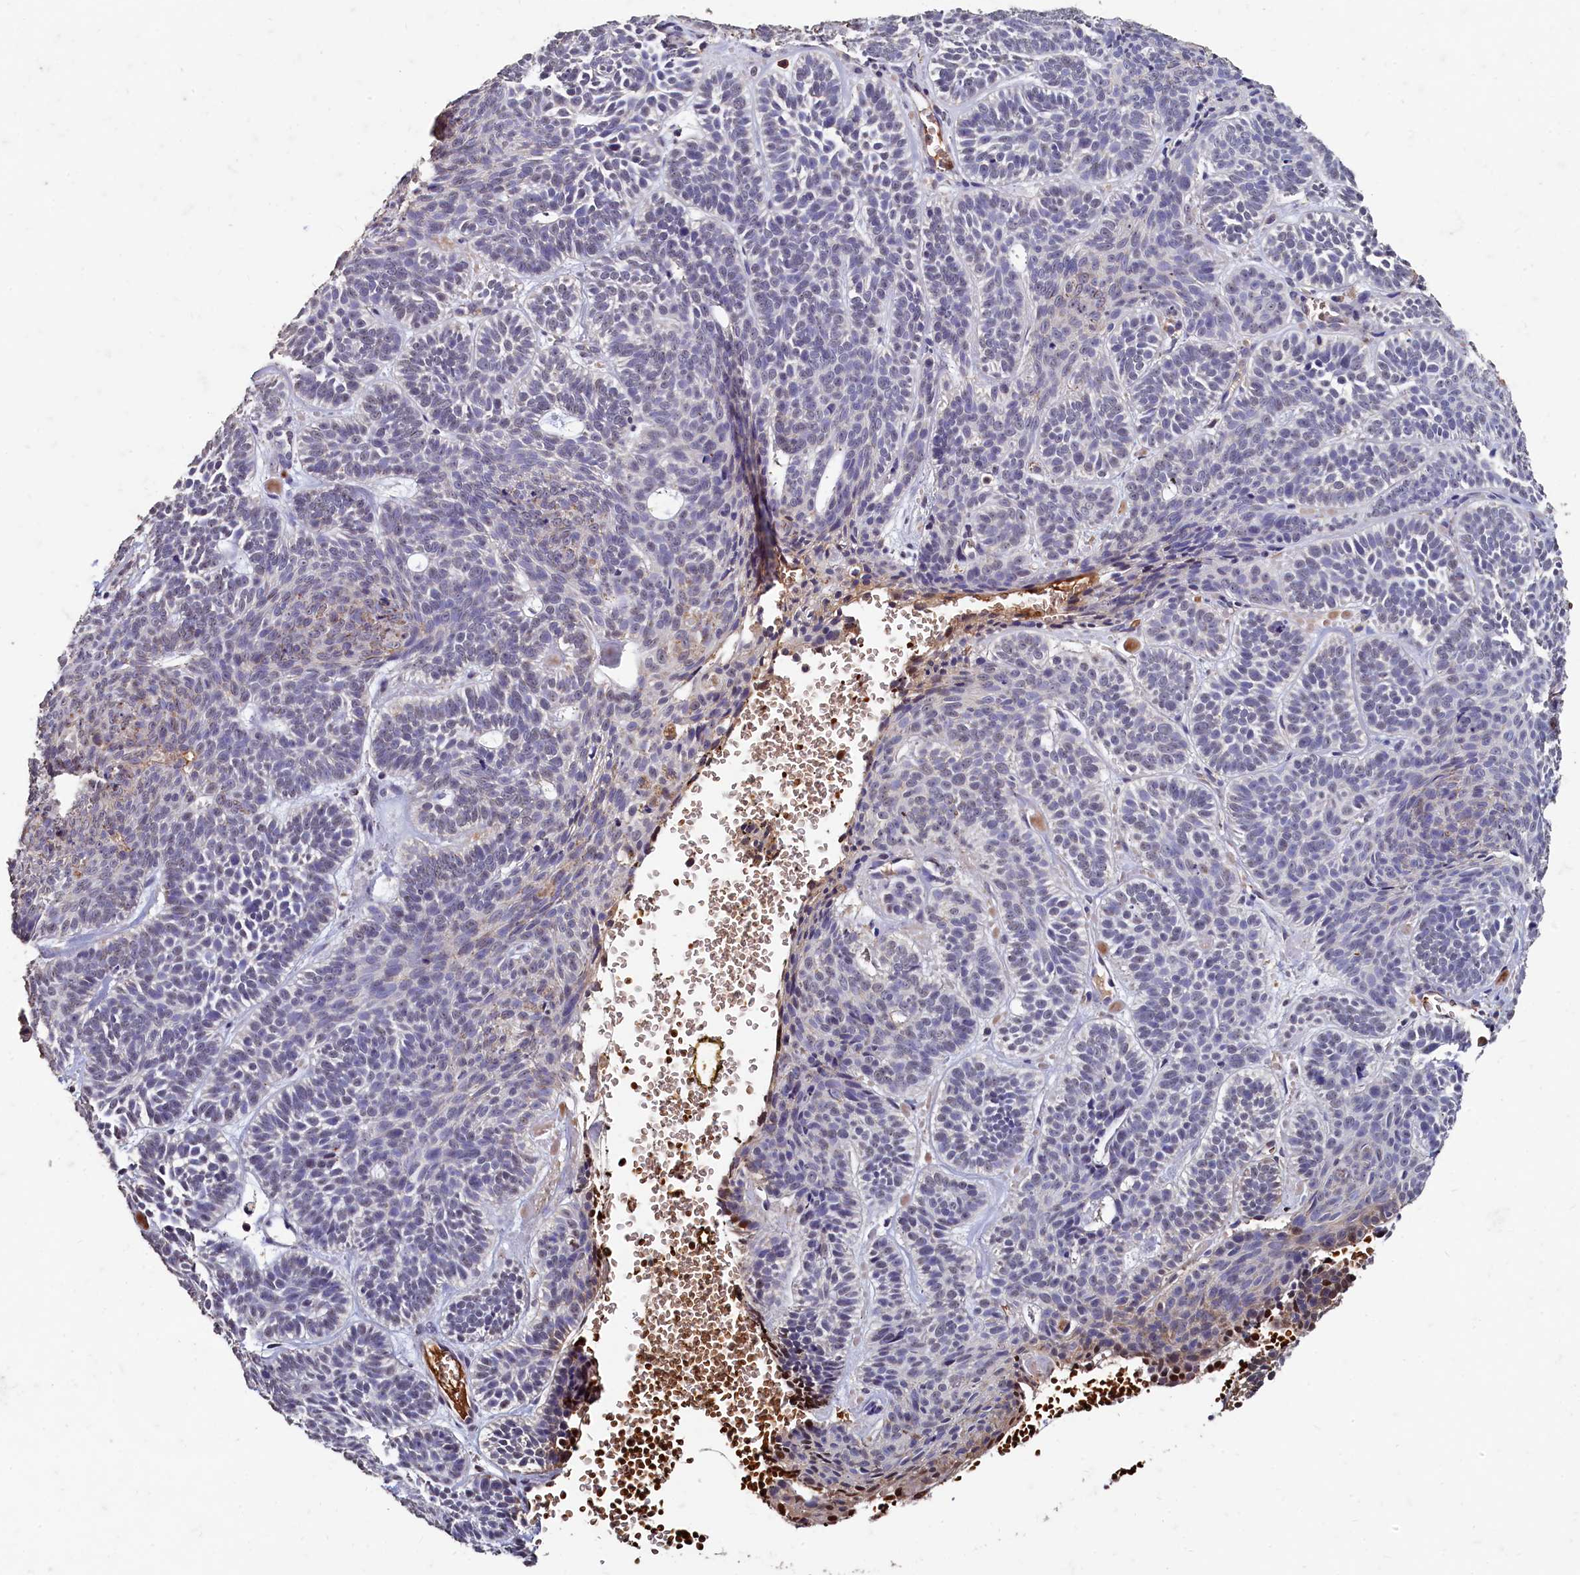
{"staining": {"intensity": "negative", "quantity": "none", "location": "none"}, "tissue": "skin cancer", "cell_type": "Tumor cells", "image_type": "cancer", "snomed": [{"axis": "morphology", "description": "Basal cell carcinoma"}, {"axis": "topography", "description": "Skin"}], "caption": "A micrograph of skin cancer (basal cell carcinoma) stained for a protein reveals no brown staining in tumor cells. The staining is performed using DAB (3,3'-diaminobenzidine) brown chromogen with nuclei counter-stained in using hematoxylin.", "gene": "CSTPP1", "patient": {"sex": "male", "age": 85}}